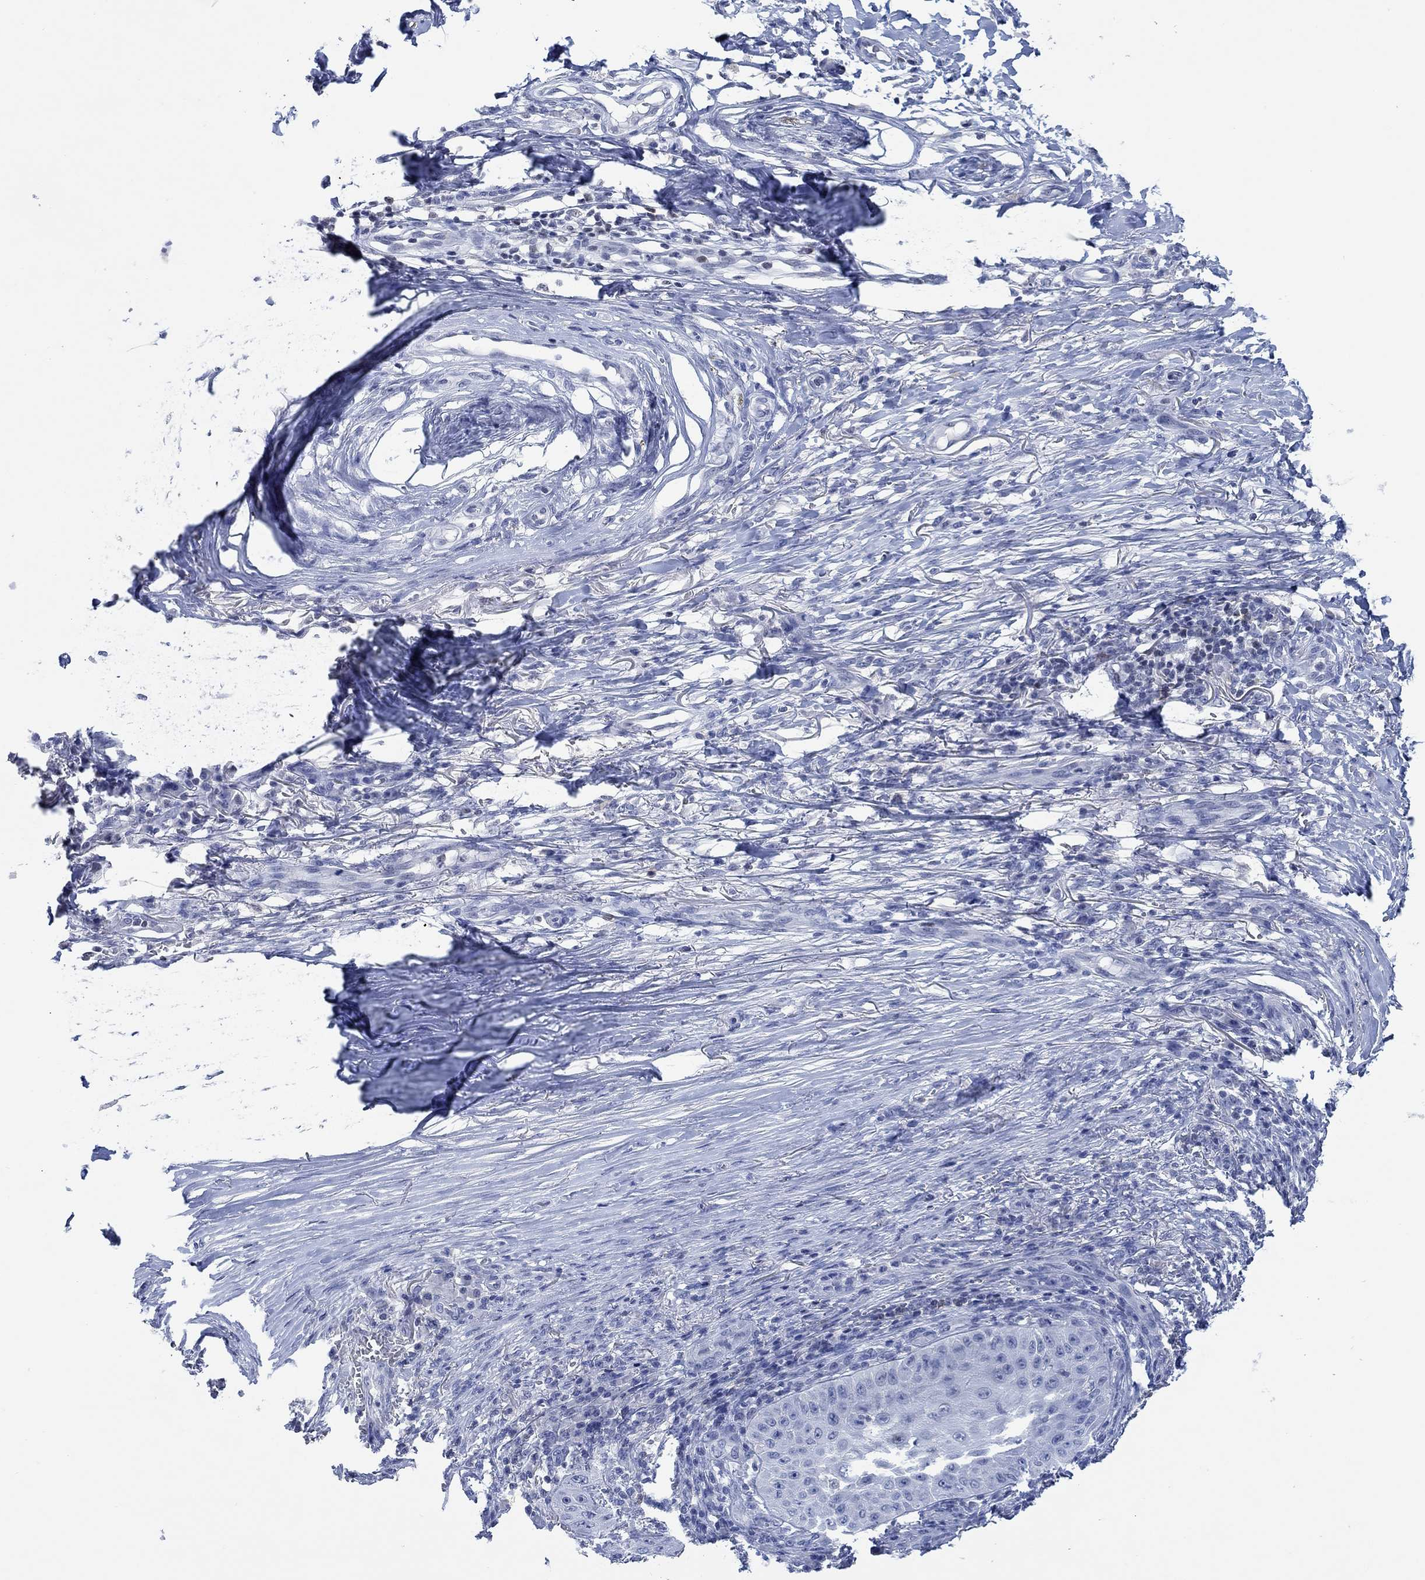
{"staining": {"intensity": "negative", "quantity": "none", "location": "none"}, "tissue": "skin cancer", "cell_type": "Tumor cells", "image_type": "cancer", "snomed": [{"axis": "morphology", "description": "Squamous cell carcinoma, NOS"}, {"axis": "topography", "description": "Skin"}], "caption": "Skin cancer (squamous cell carcinoma) stained for a protein using immunohistochemistry (IHC) shows no expression tumor cells.", "gene": "PPP1R17", "patient": {"sex": "male", "age": 70}}